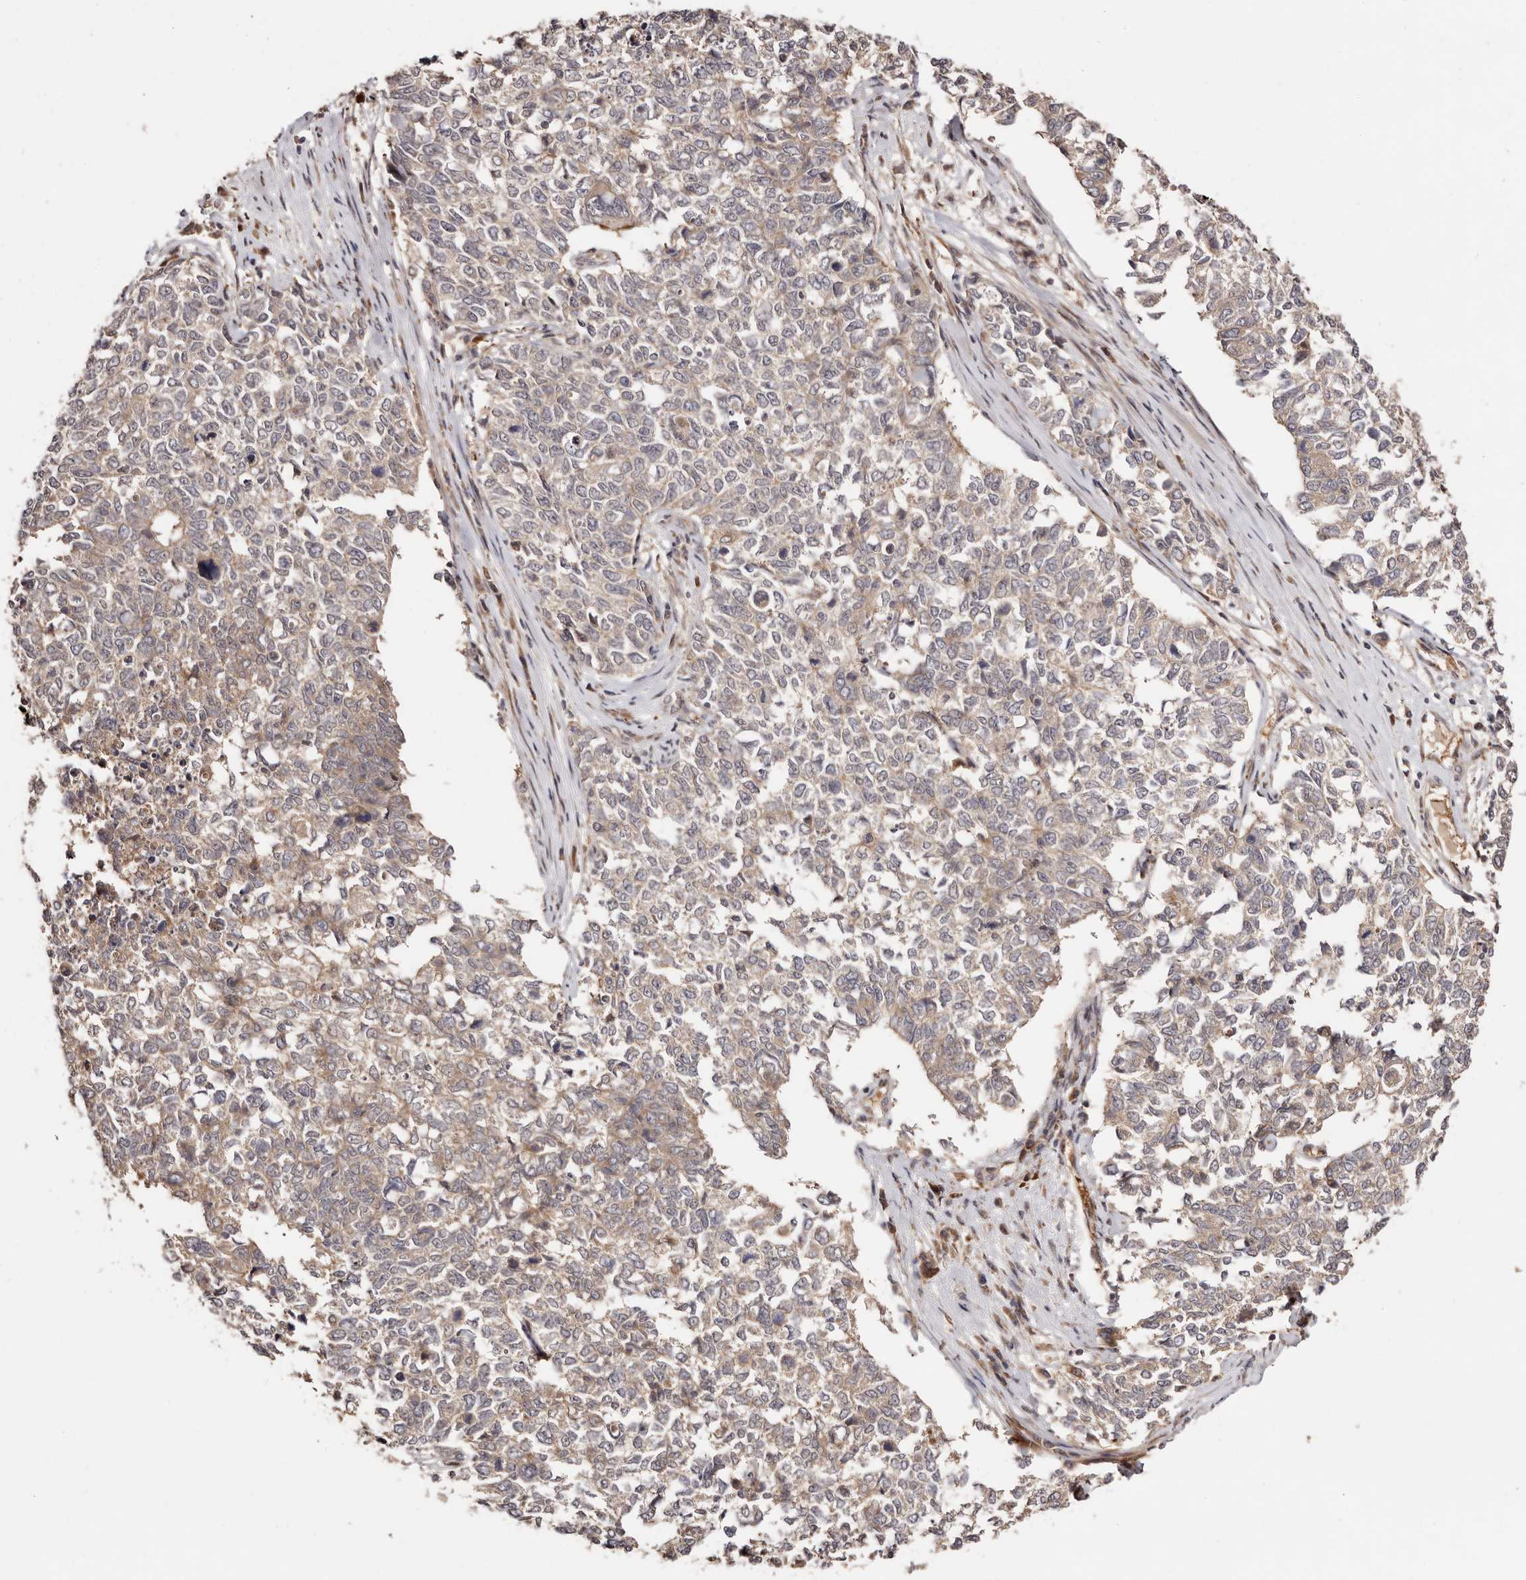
{"staining": {"intensity": "weak", "quantity": ">75%", "location": "cytoplasmic/membranous"}, "tissue": "cervical cancer", "cell_type": "Tumor cells", "image_type": "cancer", "snomed": [{"axis": "morphology", "description": "Squamous cell carcinoma, NOS"}, {"axis": "topography", "description": "Cervix"}], "caption": "Human cervical cancer (squamous cell carcinoma) stained with a brown dye demonstrates weak cytoplasmic/membranous positive expression in about >75% of tumor cells.", "gene": "PTPN22", "patient": {"sex": "female", "age": 63}}